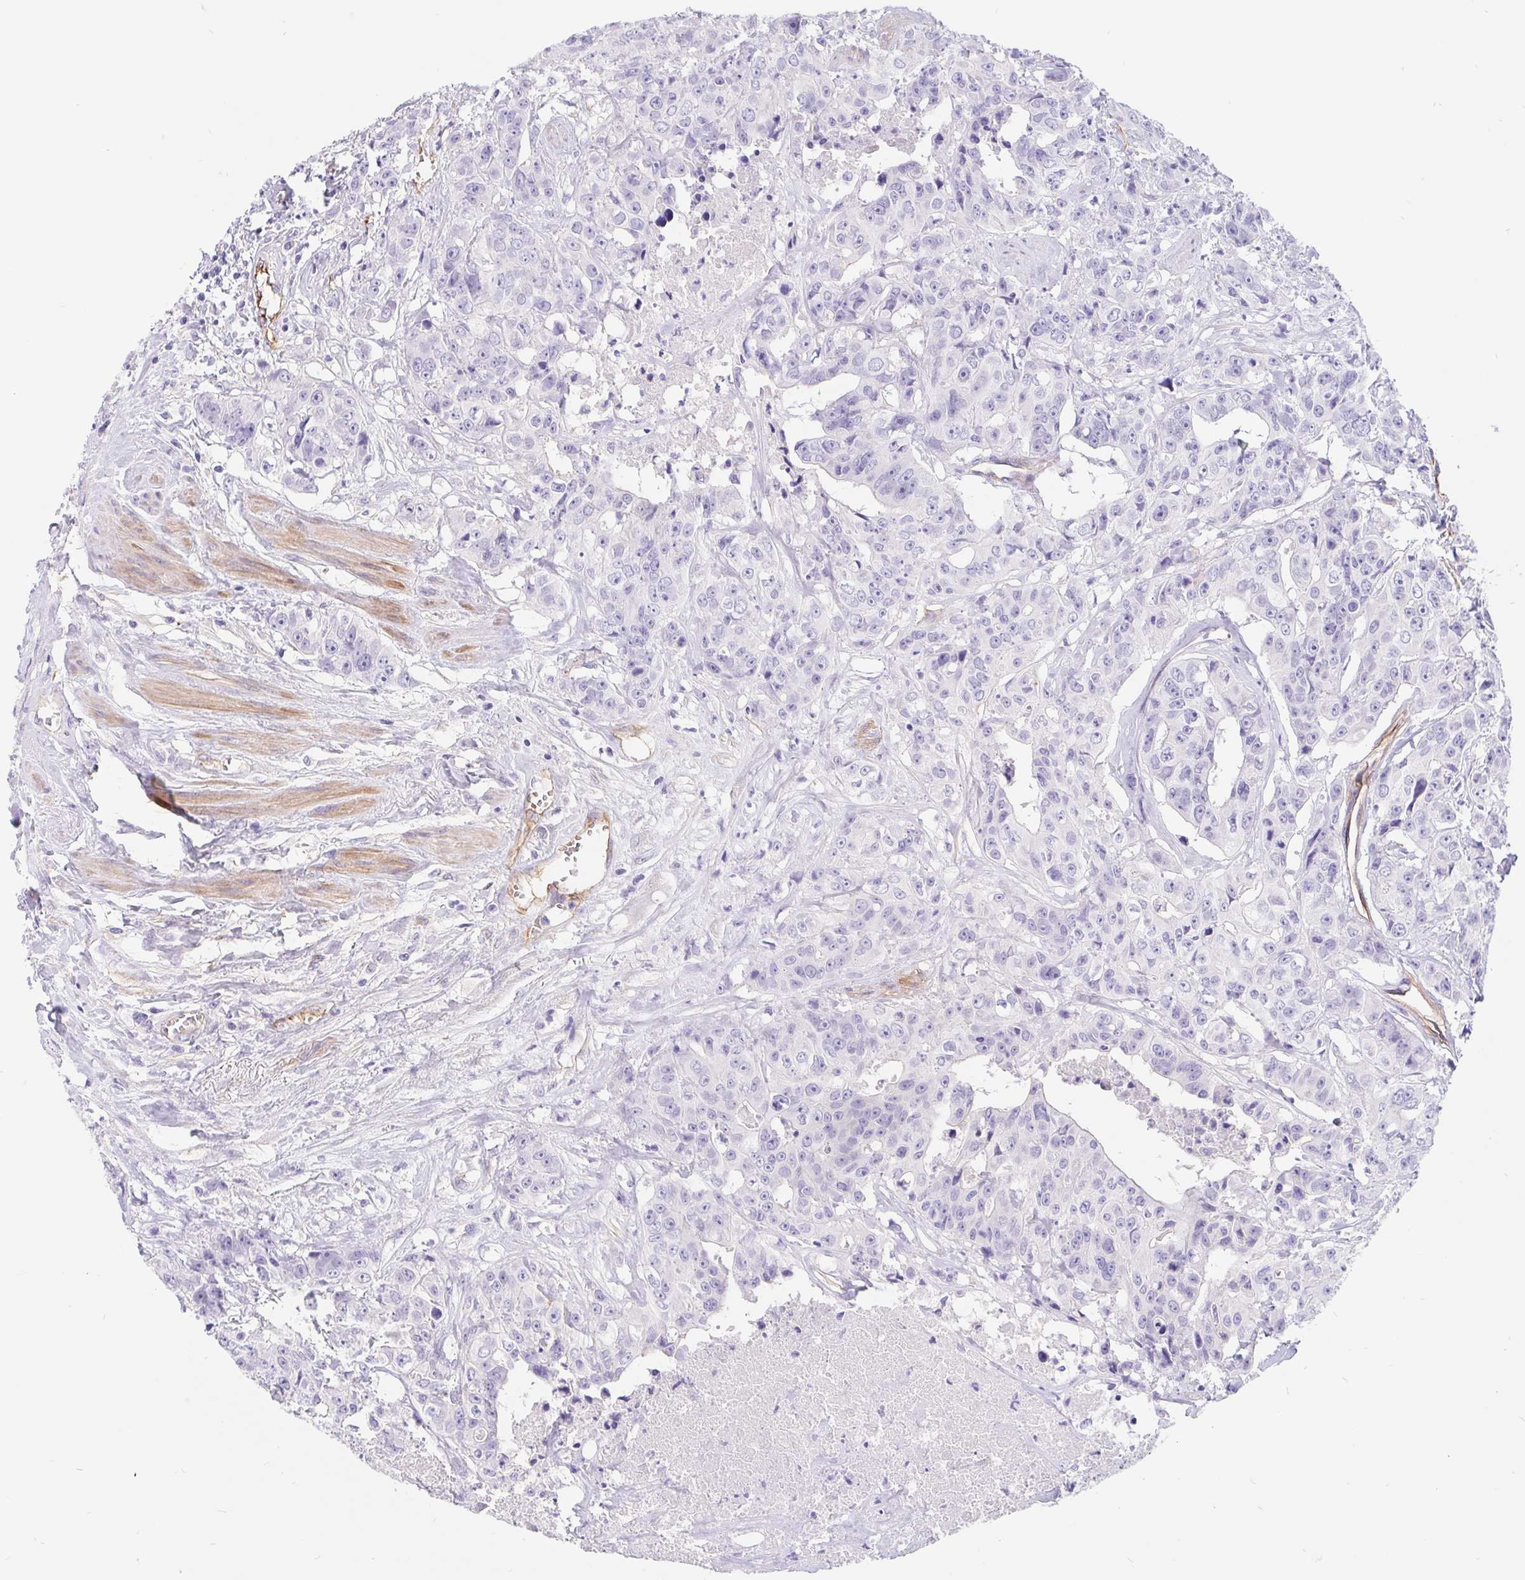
{"staining": {"intensity": "negative", "quantity": "none", "location": "none"}, "tissue": "colorectal cancer", "cell_type": "Tumor cells", "image_type": "cancer", "snomed": [{"axis": "morphology", "description": "Adenocarcinoma, NOS"}, {"axis": "topography", "description": "Rectum"}], "caption": "DAB (3,3'-diaminobenzidine) immunohistochemical staining of colorectal cancer demonstrates no significant expression in tumor cells.", "gene": "LIMCH1", "patient": {"sex": "female", "age": 62}}